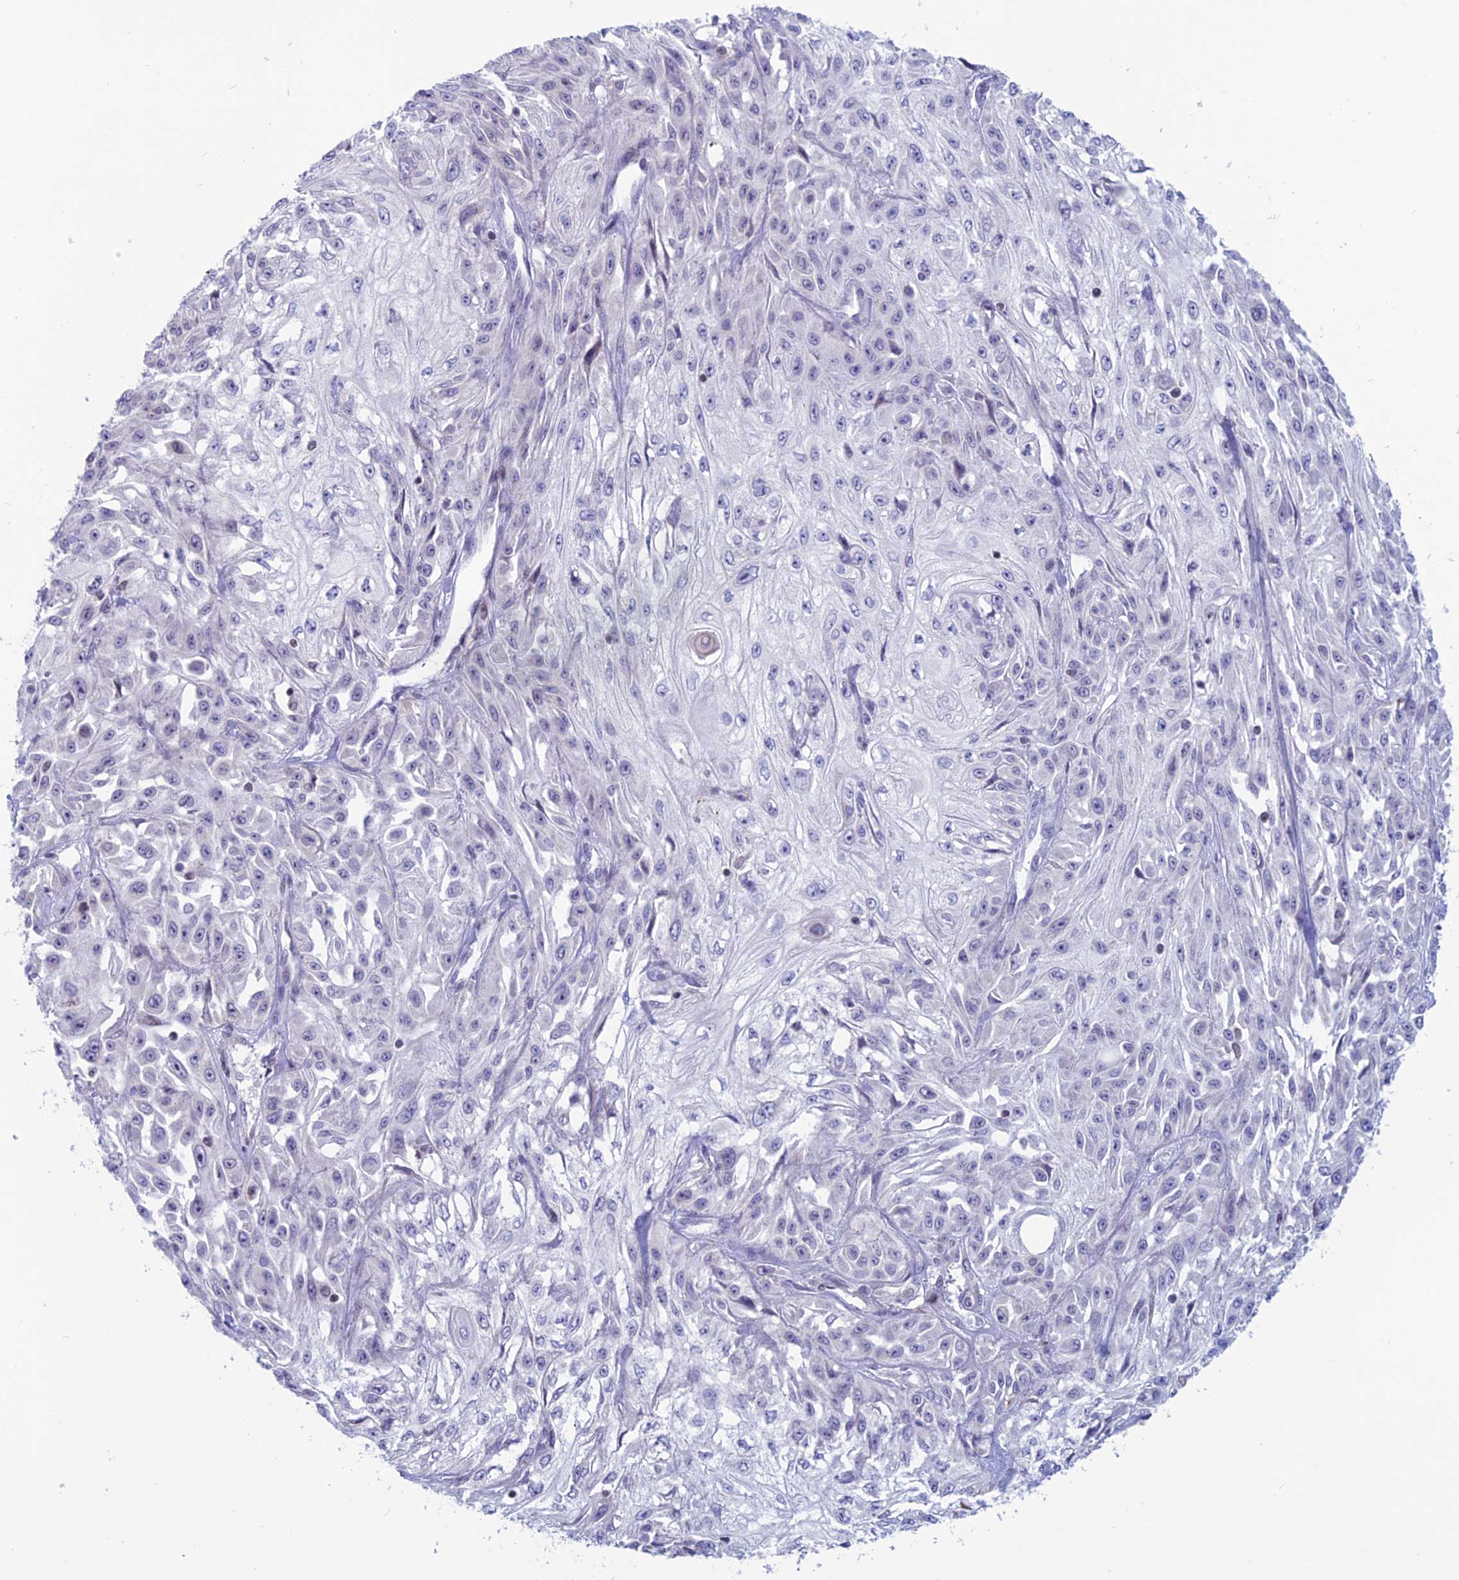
{"staining": {"intensity": "negative", "quantity": "none", "location": "none"}, "tissue": "skin cancer", "cell_type": "Tumor cells", "image_type": "cancer", "snomed": [{"axis": "morphology", "description": "Squamous cell carcinoma, NOS"}, {"axis": "morphology", "description": "Squamous cell carcinoma, metastatic, NOS"}, {"axis": "topography", "description": "Skin"}, {"axis": "topography", "description": "Lymph node"}], "caption": "Tumor cells are negative for protein expression in human skin cancer (metastatic squamous cell carcinoma).", "gene": "CERS6", "patient": {"sex": "male", "age": 75}}